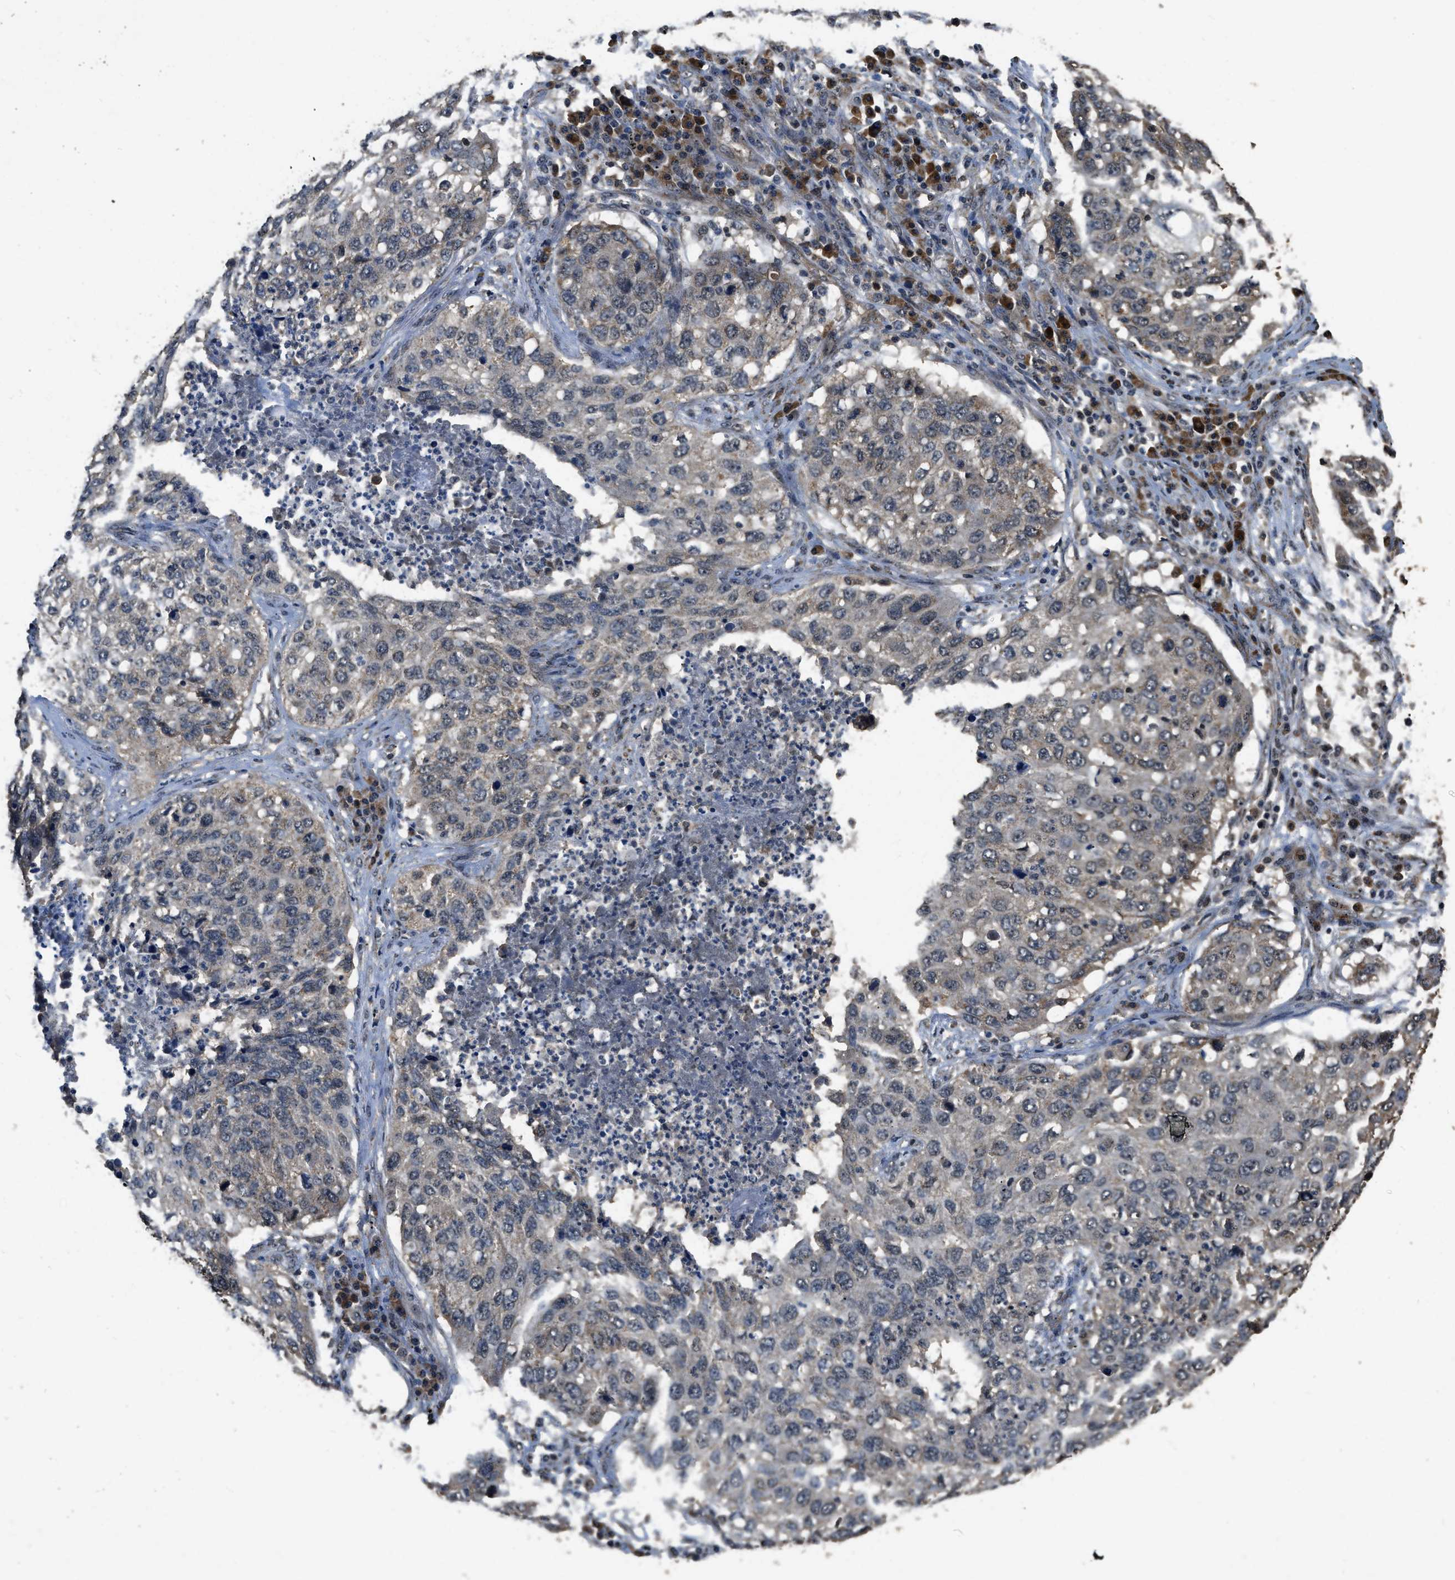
{"staining": {"intensity": "moderate", "quantity": "<25%", "location": "cytoplasmic/membranous"}, "tissue": "lung cancer", "cell_type": "Tumor cells", "image_type": "cancer", "snomed": [{"axis": "morphology", "description": "Squamous cell carcinoma, NOS"}, {"axis": "topography", "description": "Lung"}], "caption": "Lung cancer (squamous cell carcinoma) was stained to show a protein in brown. There is low levels of moderate cytoplasmic/membranous positivity in approximately <25% of tumor cells.", "gene": "DENND6B", "patient": {"sex": "female", "age": 63}}